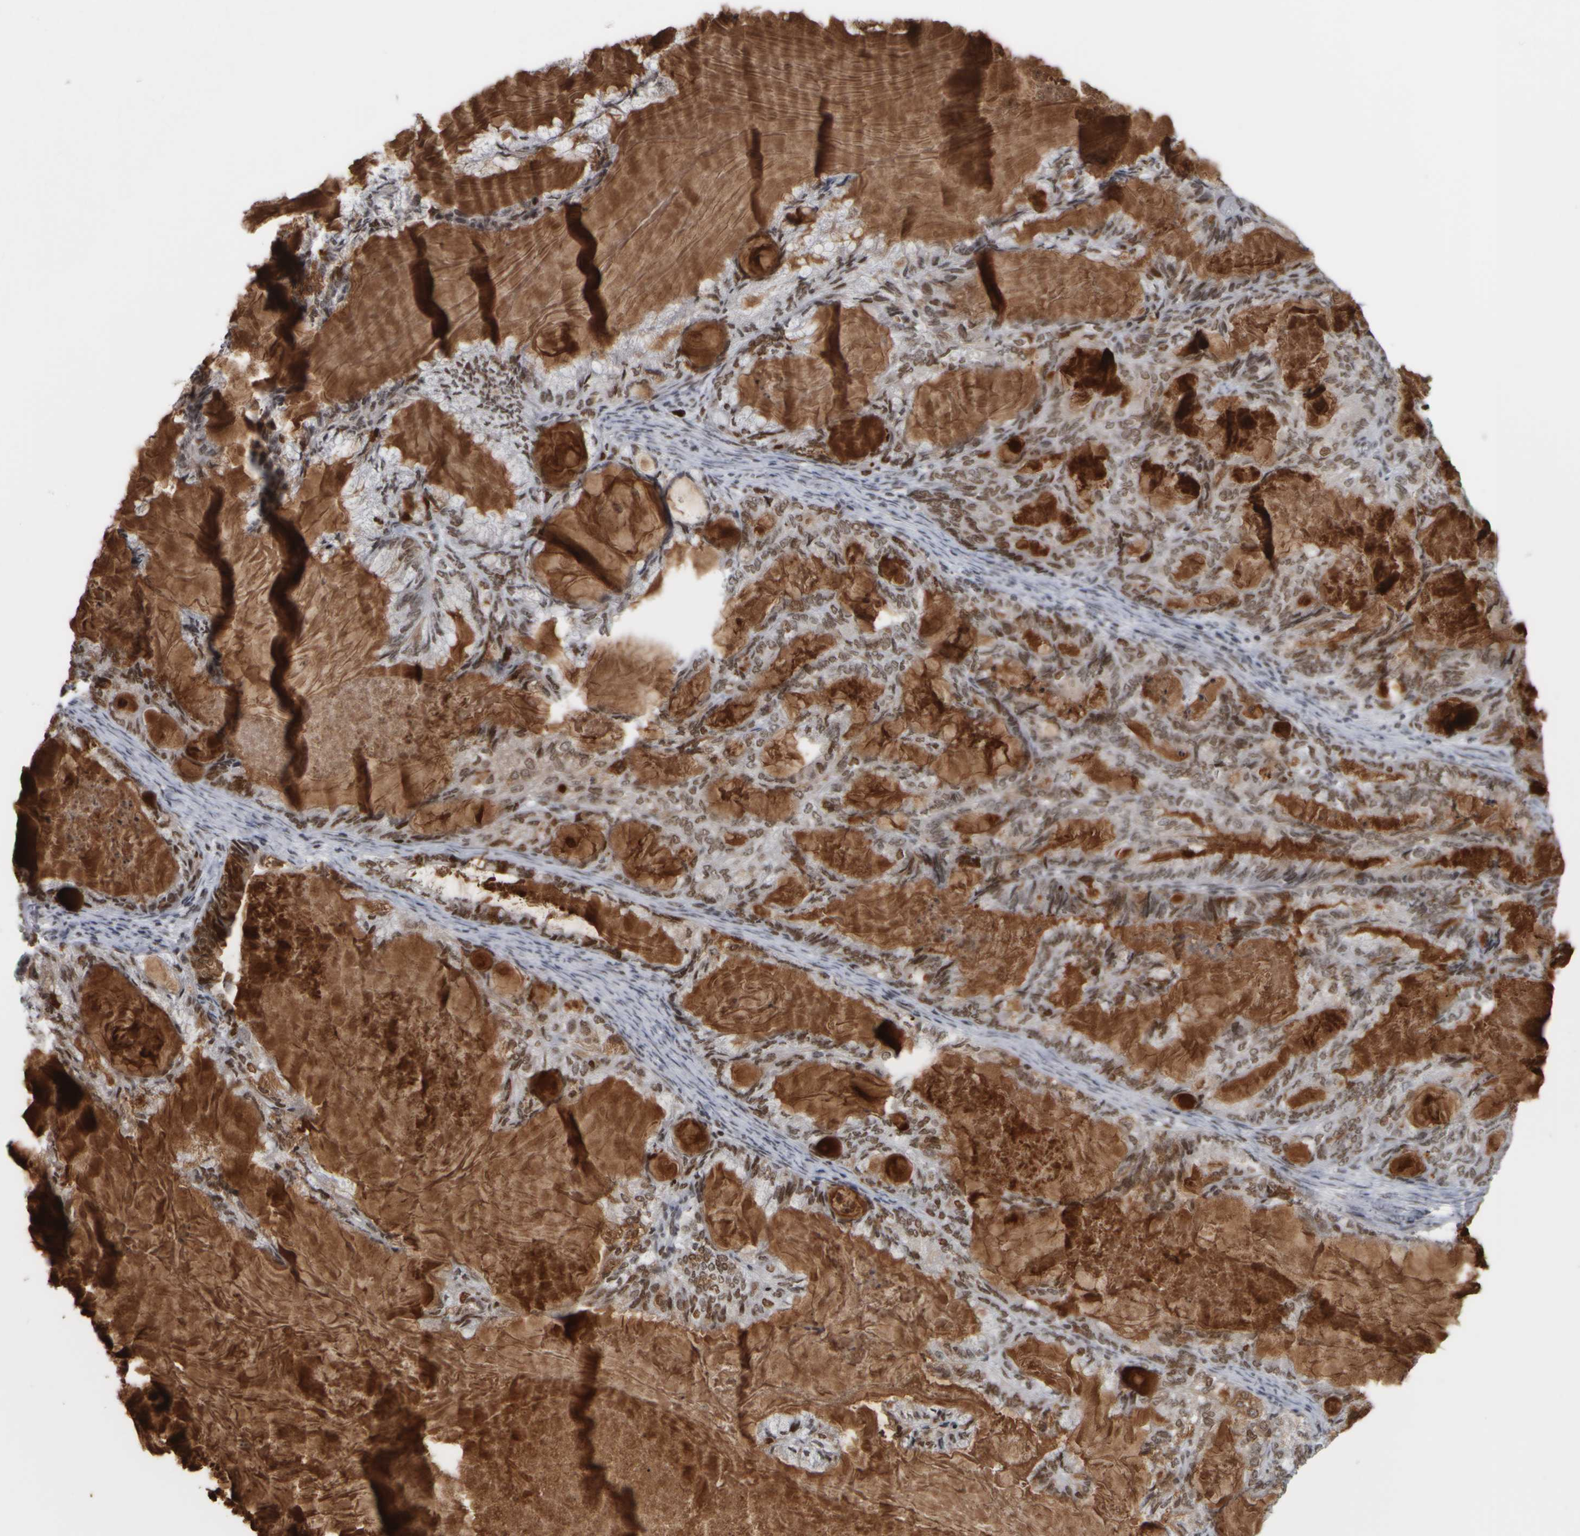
{"staining": {"intensity": "moderate", "quantity": ">75%", "location": "nuclear"}, "tissue": "endometrial cancer", "cell_type": "Tumor cells", "image_type": "cancer", "snomed": [{"axis": "morphology", "description": "Adenocarcinoma, NOS"}, {"axis": "topography", "description": "Endometrium"}], "caption": "Endometrial cancer (adenocarcinoma) stained for a protein (brown) demonstrates moderate nuclear positive expression in approximately >75% of tumor cells.", "gene": "TOP2B", "patient": {"sex": "female", "age": 86}}